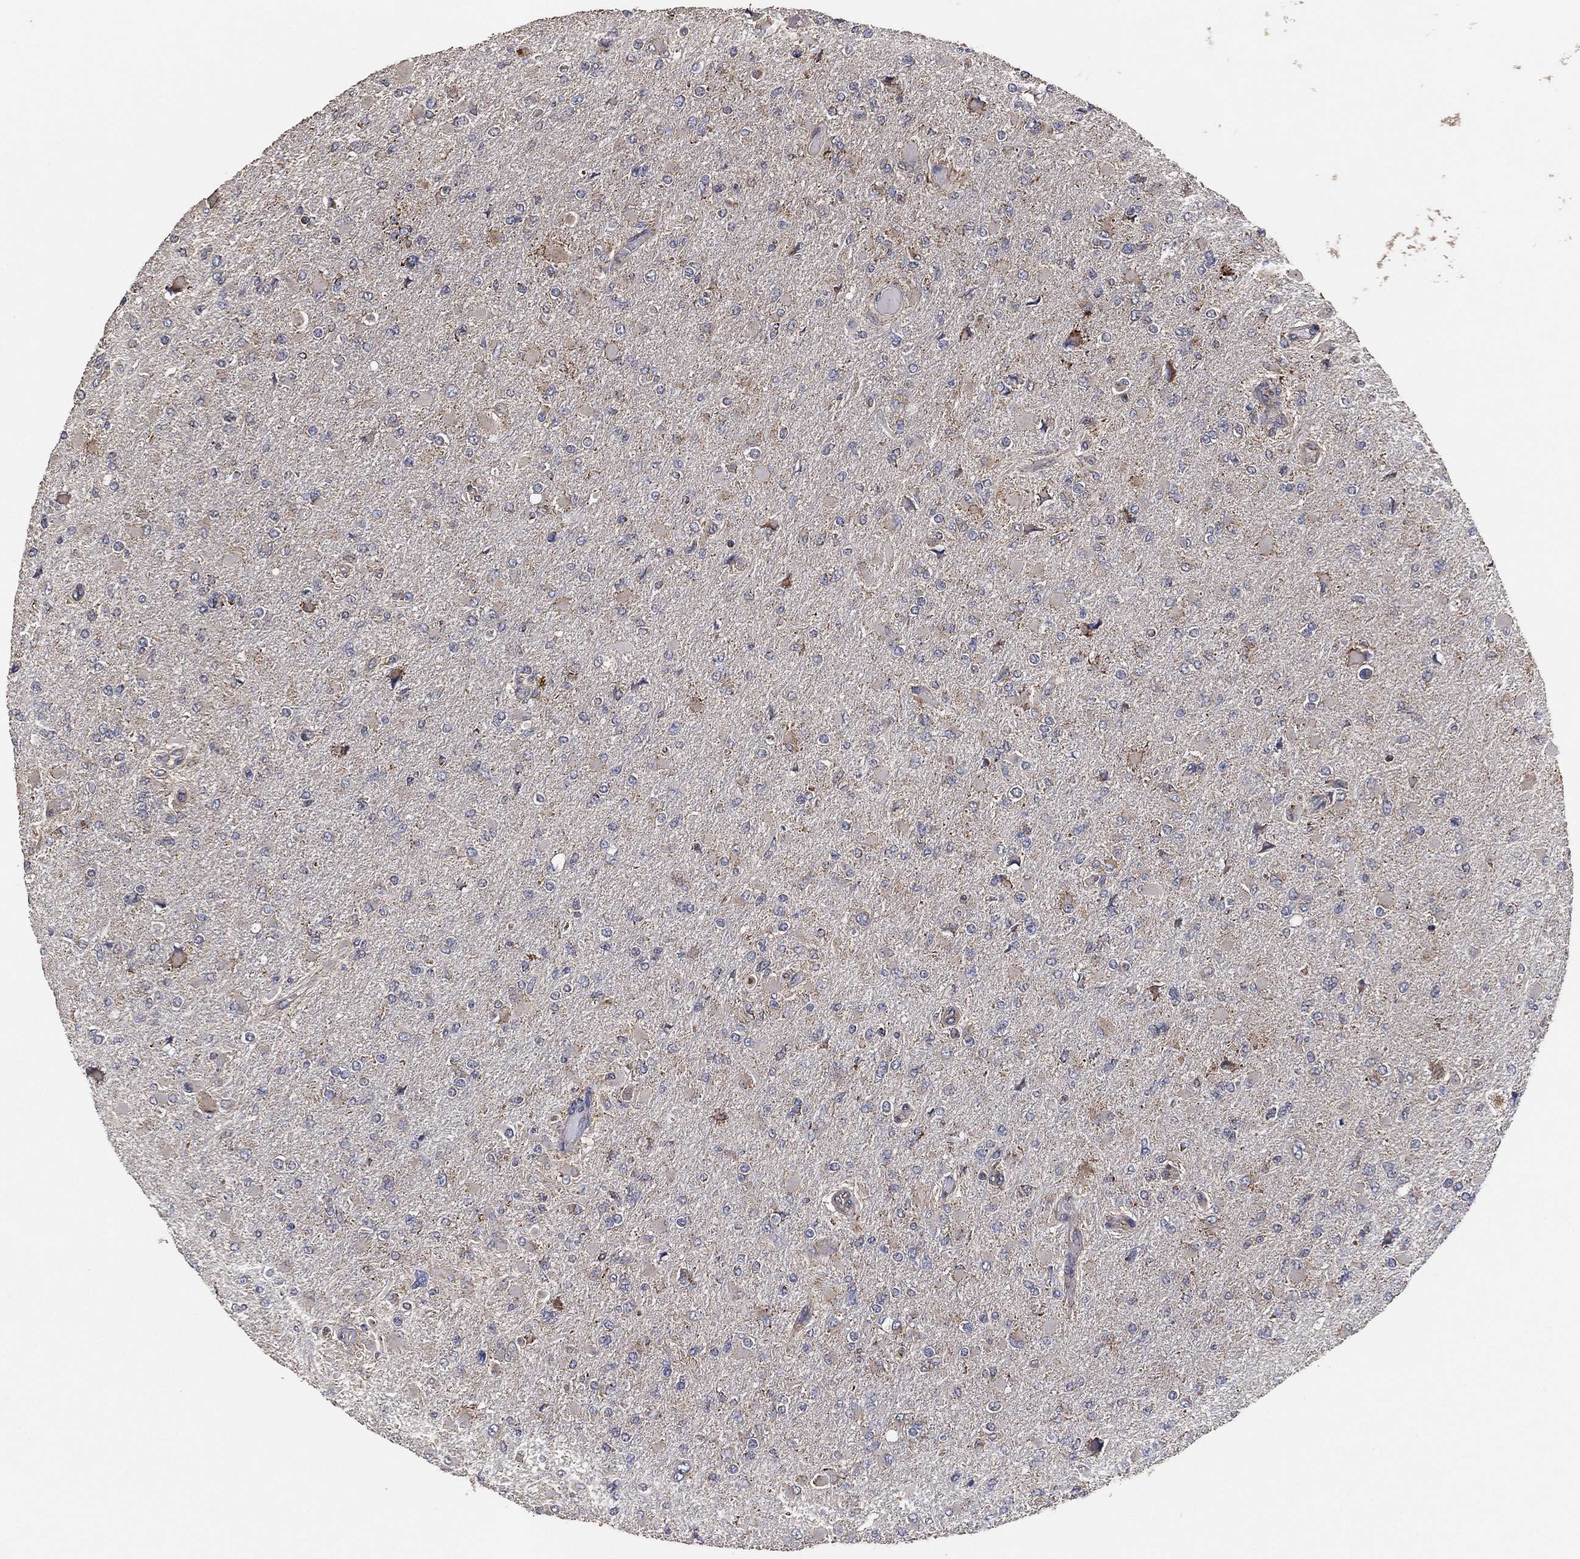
{"staining": {"intensity": "negative", "quantity": "none", "location": "none"}, "tissue": "glioma", "cell_type": "Tumor cells", "image_type": "cancer", "snomed": [{"axis": "morphology", "description": "Glioma, malignant, High grade"}, {"axis": "topography", "description": "Cerebral cortex"}], "caption": "Tumor cells are negative for brown protein staining in glioma. (Immunohistochemistry (ihc), brightfield microscopy, high magnification).", "gene": "LIMD1", "patient": {"sex": "female", "age": 36}}